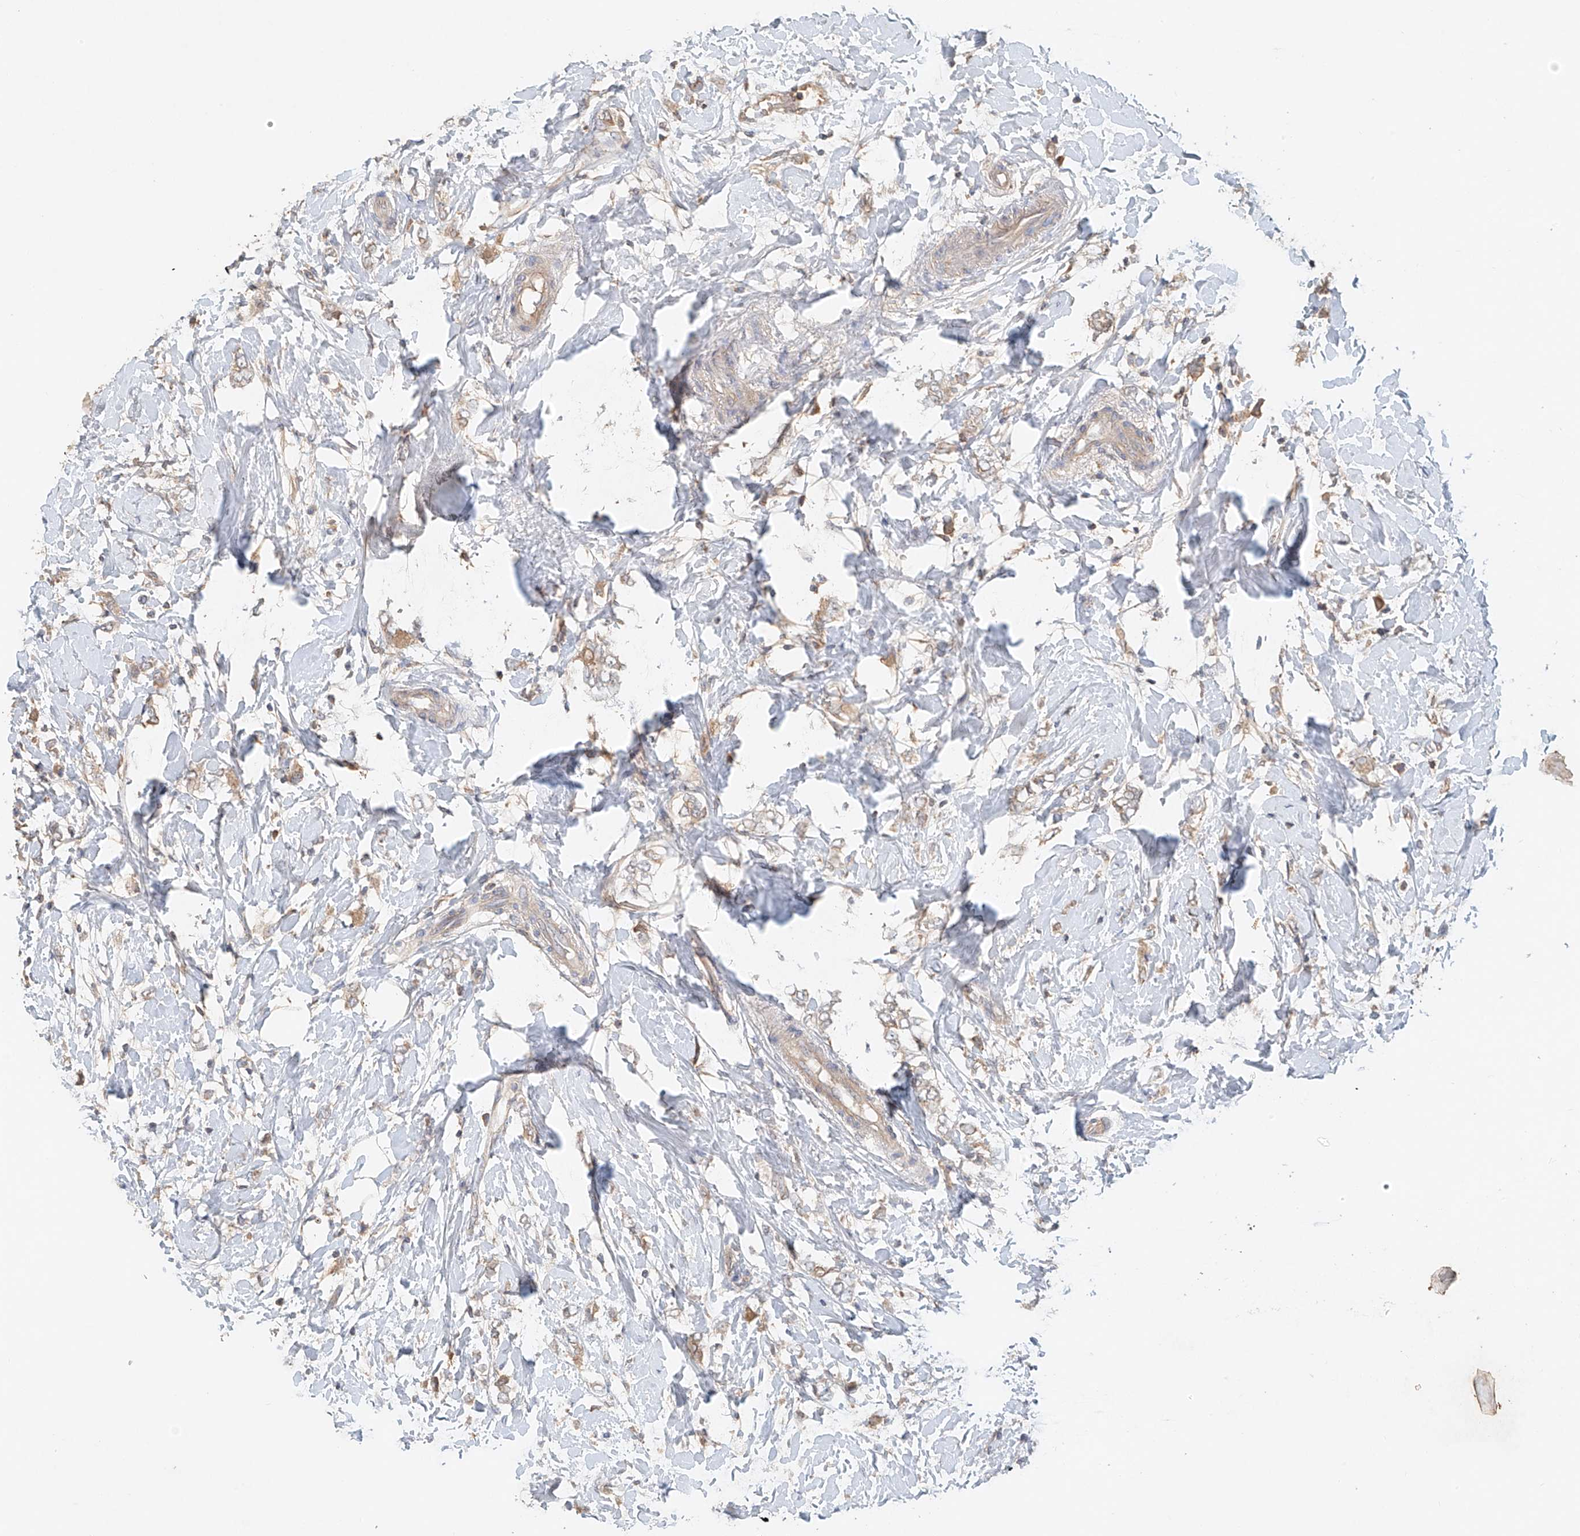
{"staining": {"intensity": "weak", "quantity": ">75%", "location": "cytoplasmic/membranous"}, "tissue": "breast cancer", "cell_type": "Tumor cells", "image_type": "cancer", "snomed": [{"axis": "morphology", "description": "Normal tissue, NOS"}, {"axis": "morphology", "description": "Lobular carcinoma"}, {"axis": "topography", "description": "Breast"}], "caption": "Protein staining of breast cancer (lobular carcinoma) tissue shows weak cytoplasmic/membranous positivity in approximately >75% of tumor cells. (DAB = brown stain, brightfield microscopy at high magnification).", "gene": "GNB1L", "patient": {"sex": "female", "age": 47}}